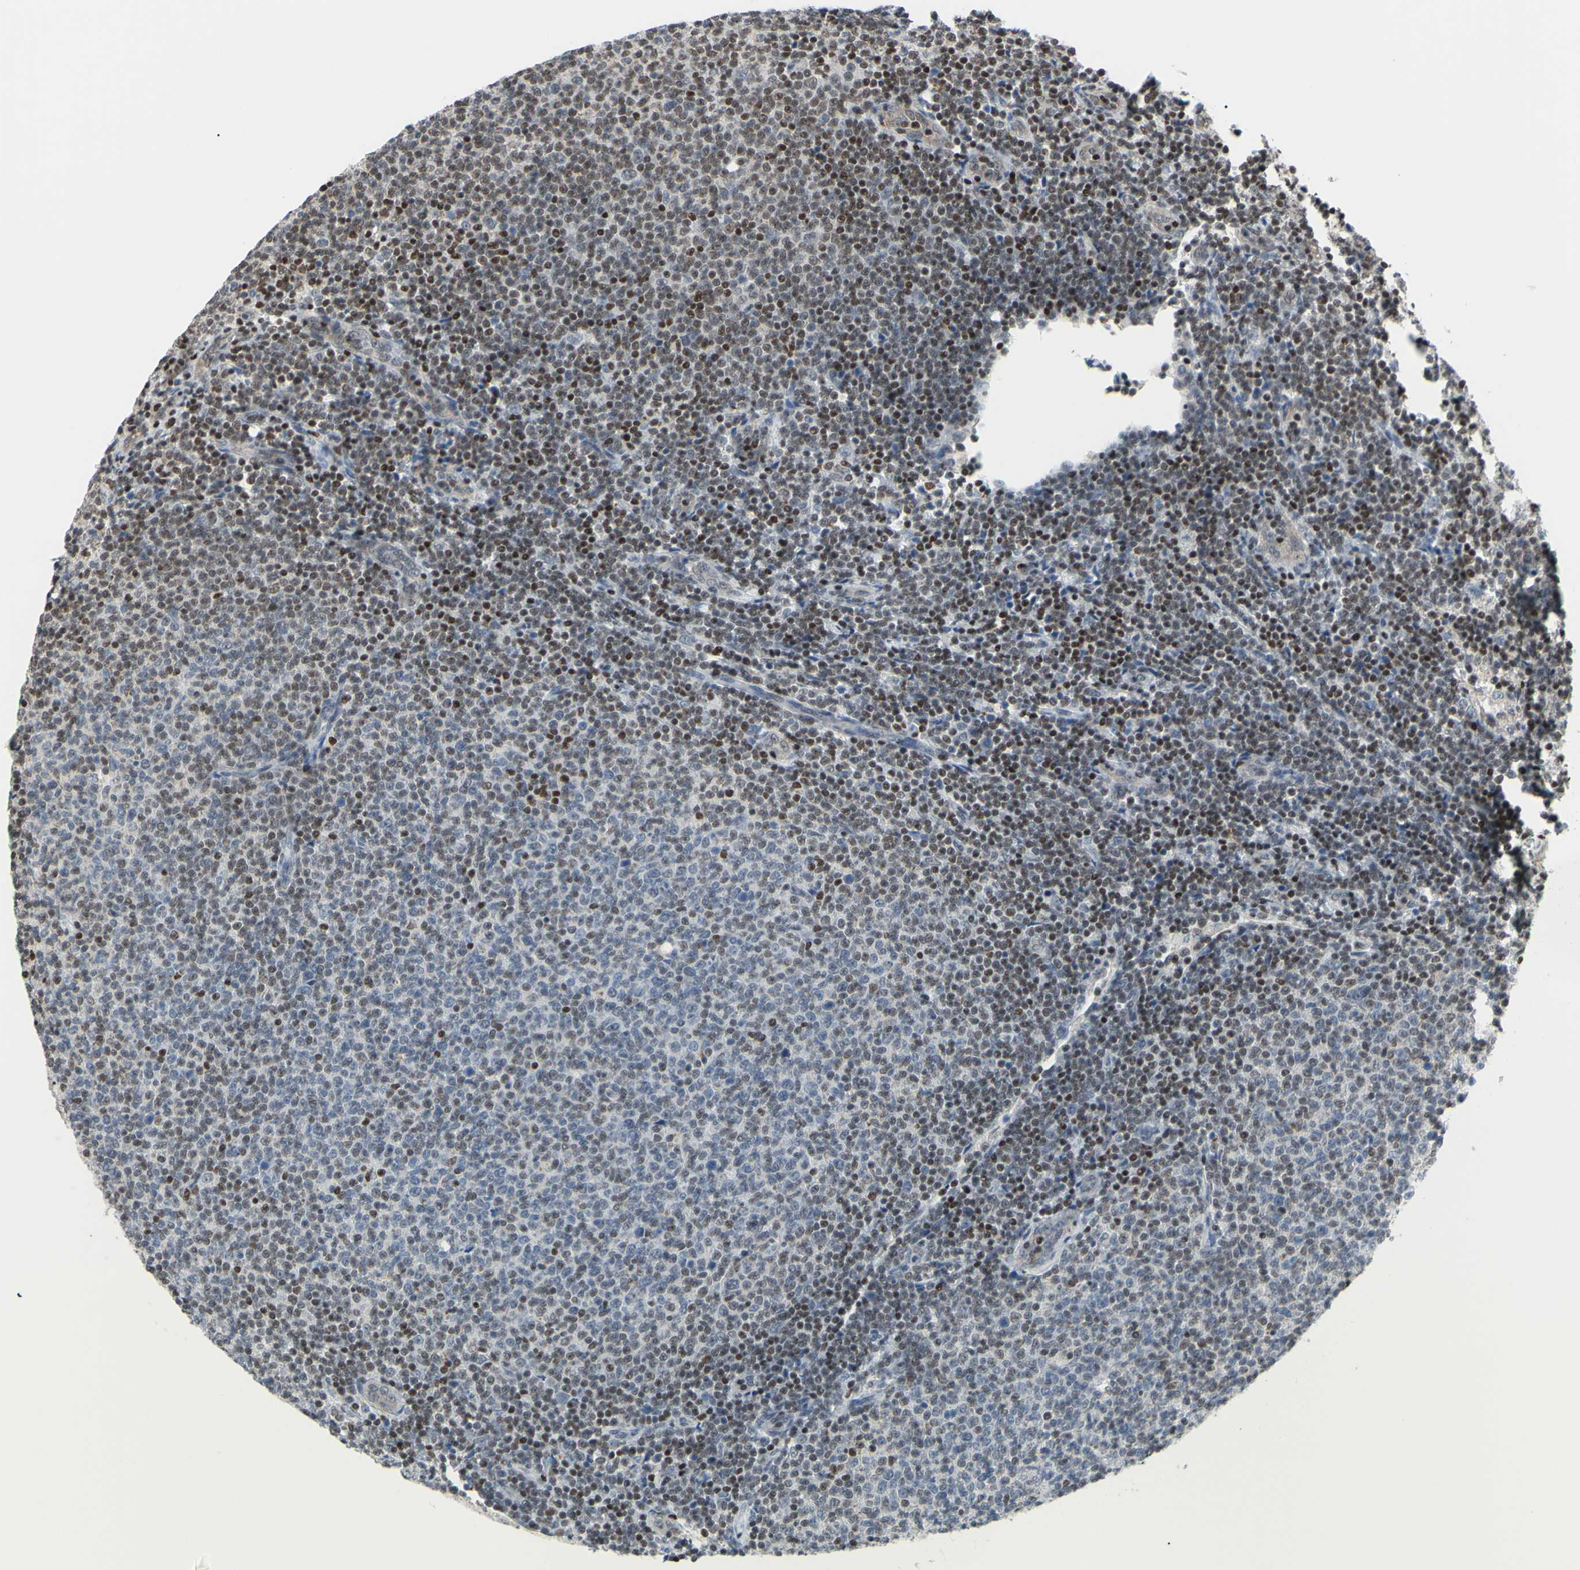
{"staining": {"intensity": "weak", "quantity": "25%-75%", "location": "nuclear"}, "tissue": "lymphoma", "cell_type": "Tumor cells", "image_type": "cancer", "snomed": [{"axis": "morphology", "description": "Malignant lymphoma, non-Hodgkin's type, Low grade"}, {"axis": "topography", "description": "Lymph node"}], "caption": "Immunohistochemical staining of low-grade malignant lymphoma, non-Hodgkin's type exhibits low levels of weak nuclear positivity in about 25%-75% of tumor cells. (DAB IHC with brightfield microscopy, high magnification).", "gene": "SP4", "patient": {"sex": "male", "age": 66}}